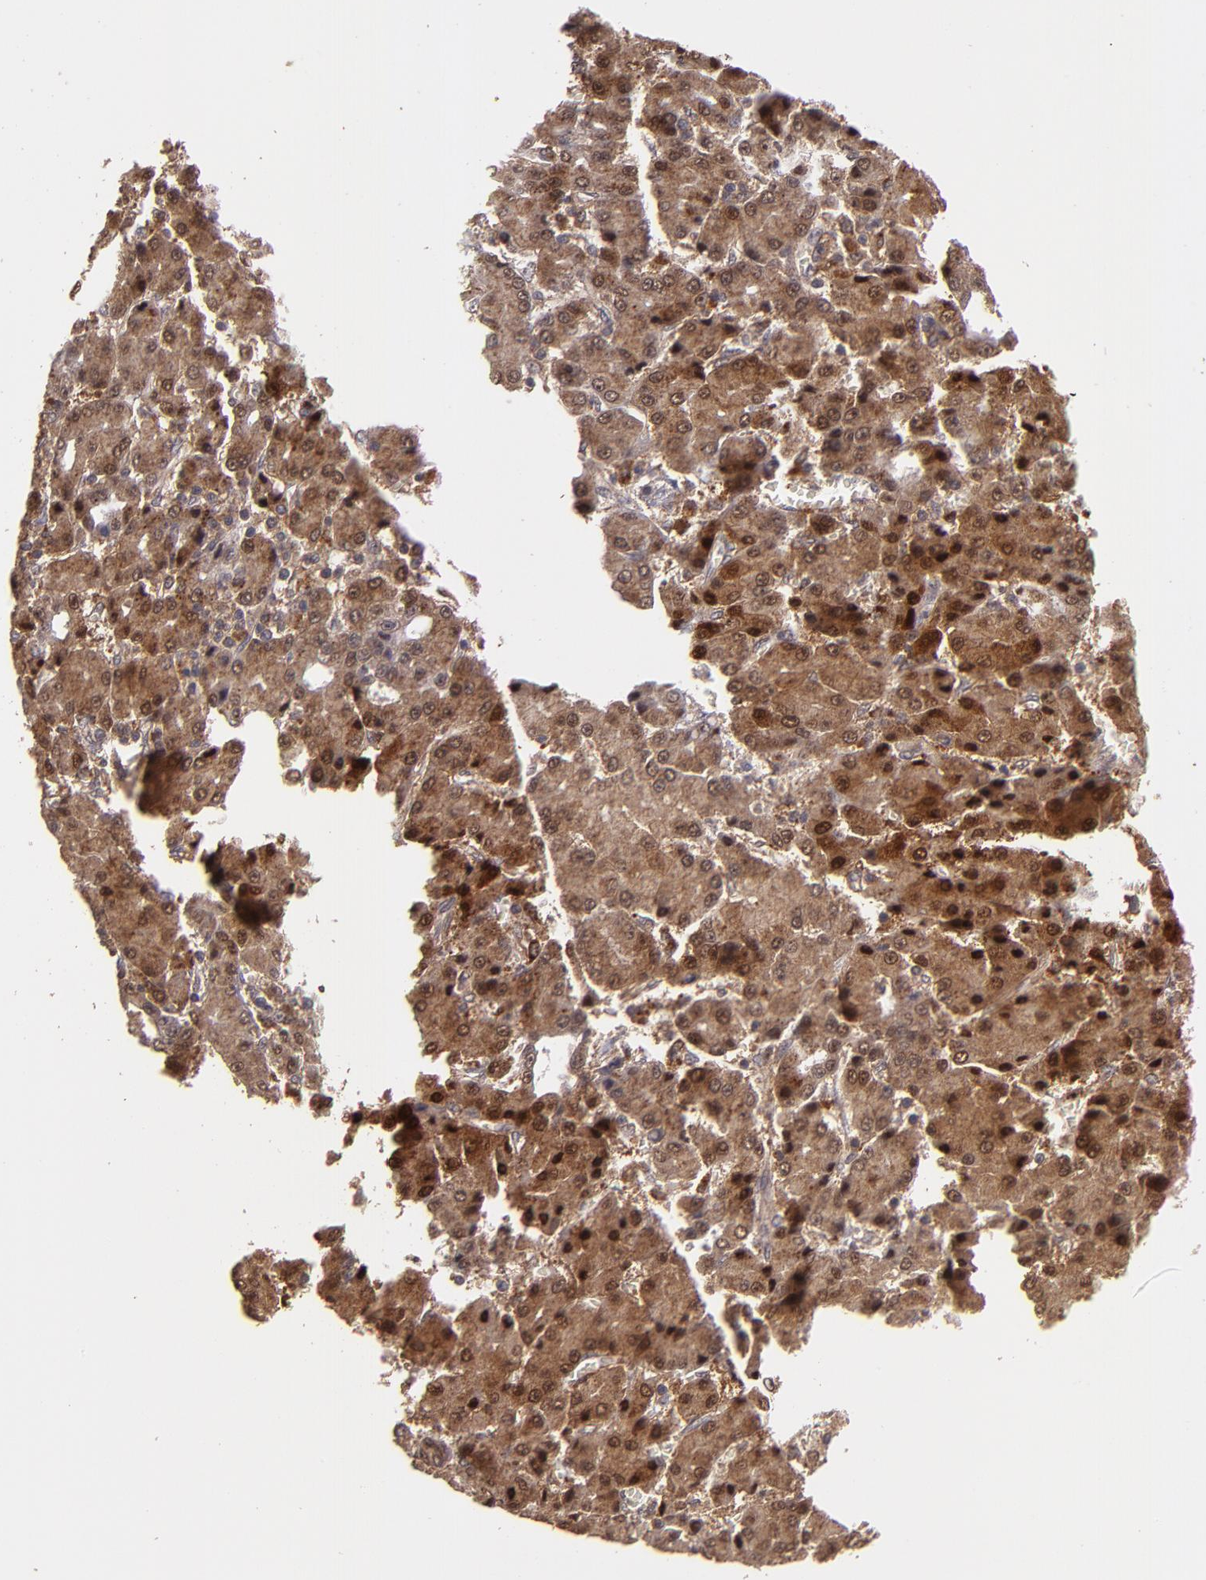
{"staining": {"intensity": "moderate", "quantity": ">75%", "location": "cytoplasmic/membranous,nuclear"}, "tissue": "liver cancer", "cell_type": "Tumor cells", "image_type": "cancer", "snomed": [{"axis": "morphology", "description": "Carcinoma, Hepatocellular, NOS"}, {"axis": "topography", "description": "Liver"}], "caption": "Hepatocellular carcinoma (liver) stained with a brown dye demonstrates moderate cytoplasmic/membranous and nuclear positive staining in approximately >75% of tumor cells.", "gene": "FTSJ1", "patient": {"sex": "male", "age": 69}}